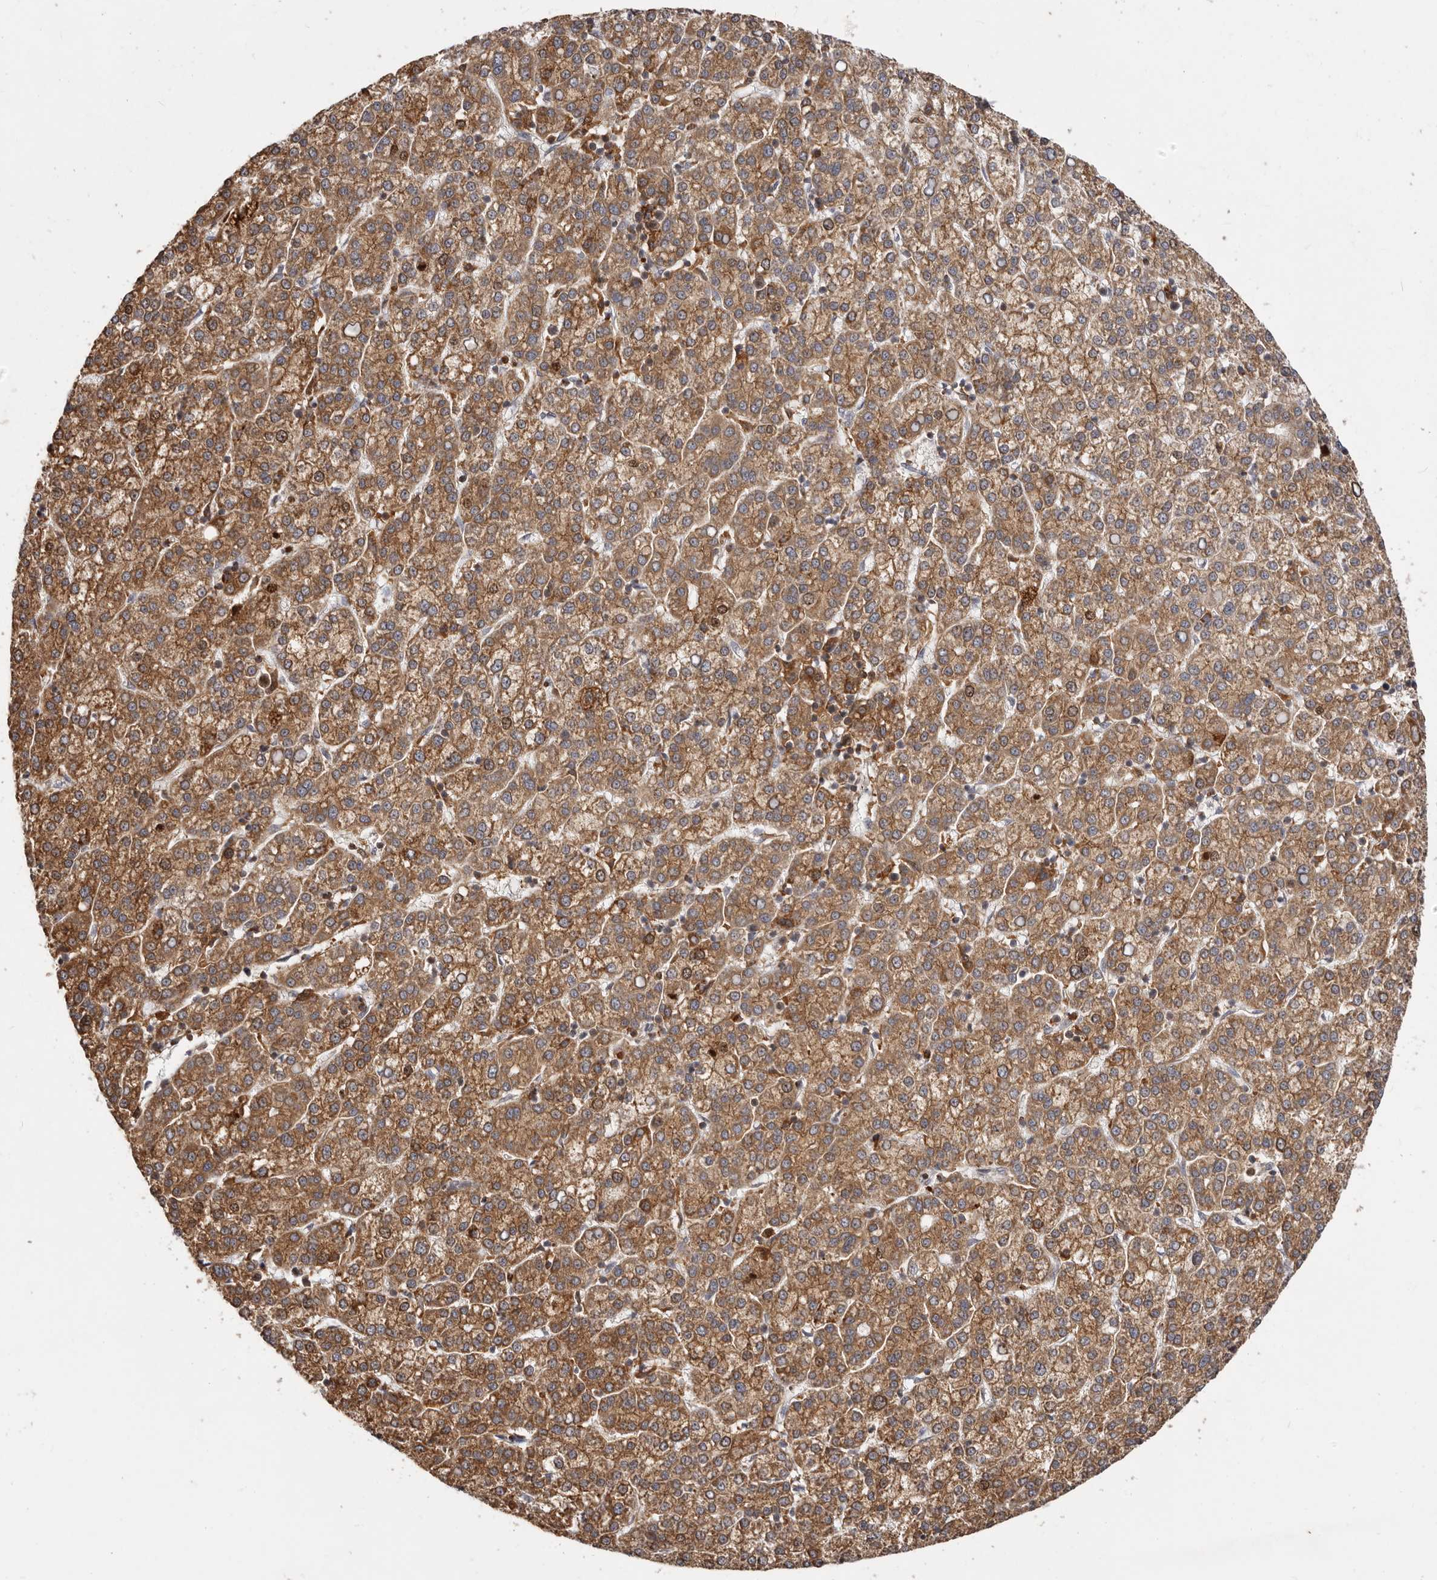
{"staining": {"intensity": "moderate", "quantity": ">75%", "location": "cytoplasmic/membranous"}, "tissue": "liver cancer", "cell_type": "Tumor cells", "image_type": "cancer", "snomed": [{"axis": "morphology", "description": "Carcinoma, Hepatocellular, NOS"}, {"axis": "topography", "description": "Liver"}], "caption": "Human liver cancer (hepatocellular carcinoma) stained with a brown dye reveals moderate cytoplasmic/membranous positive positivity in about >75% of tumor cells.", "gene": "RNF187", "patient": {"sex": "female", "age": 58}}